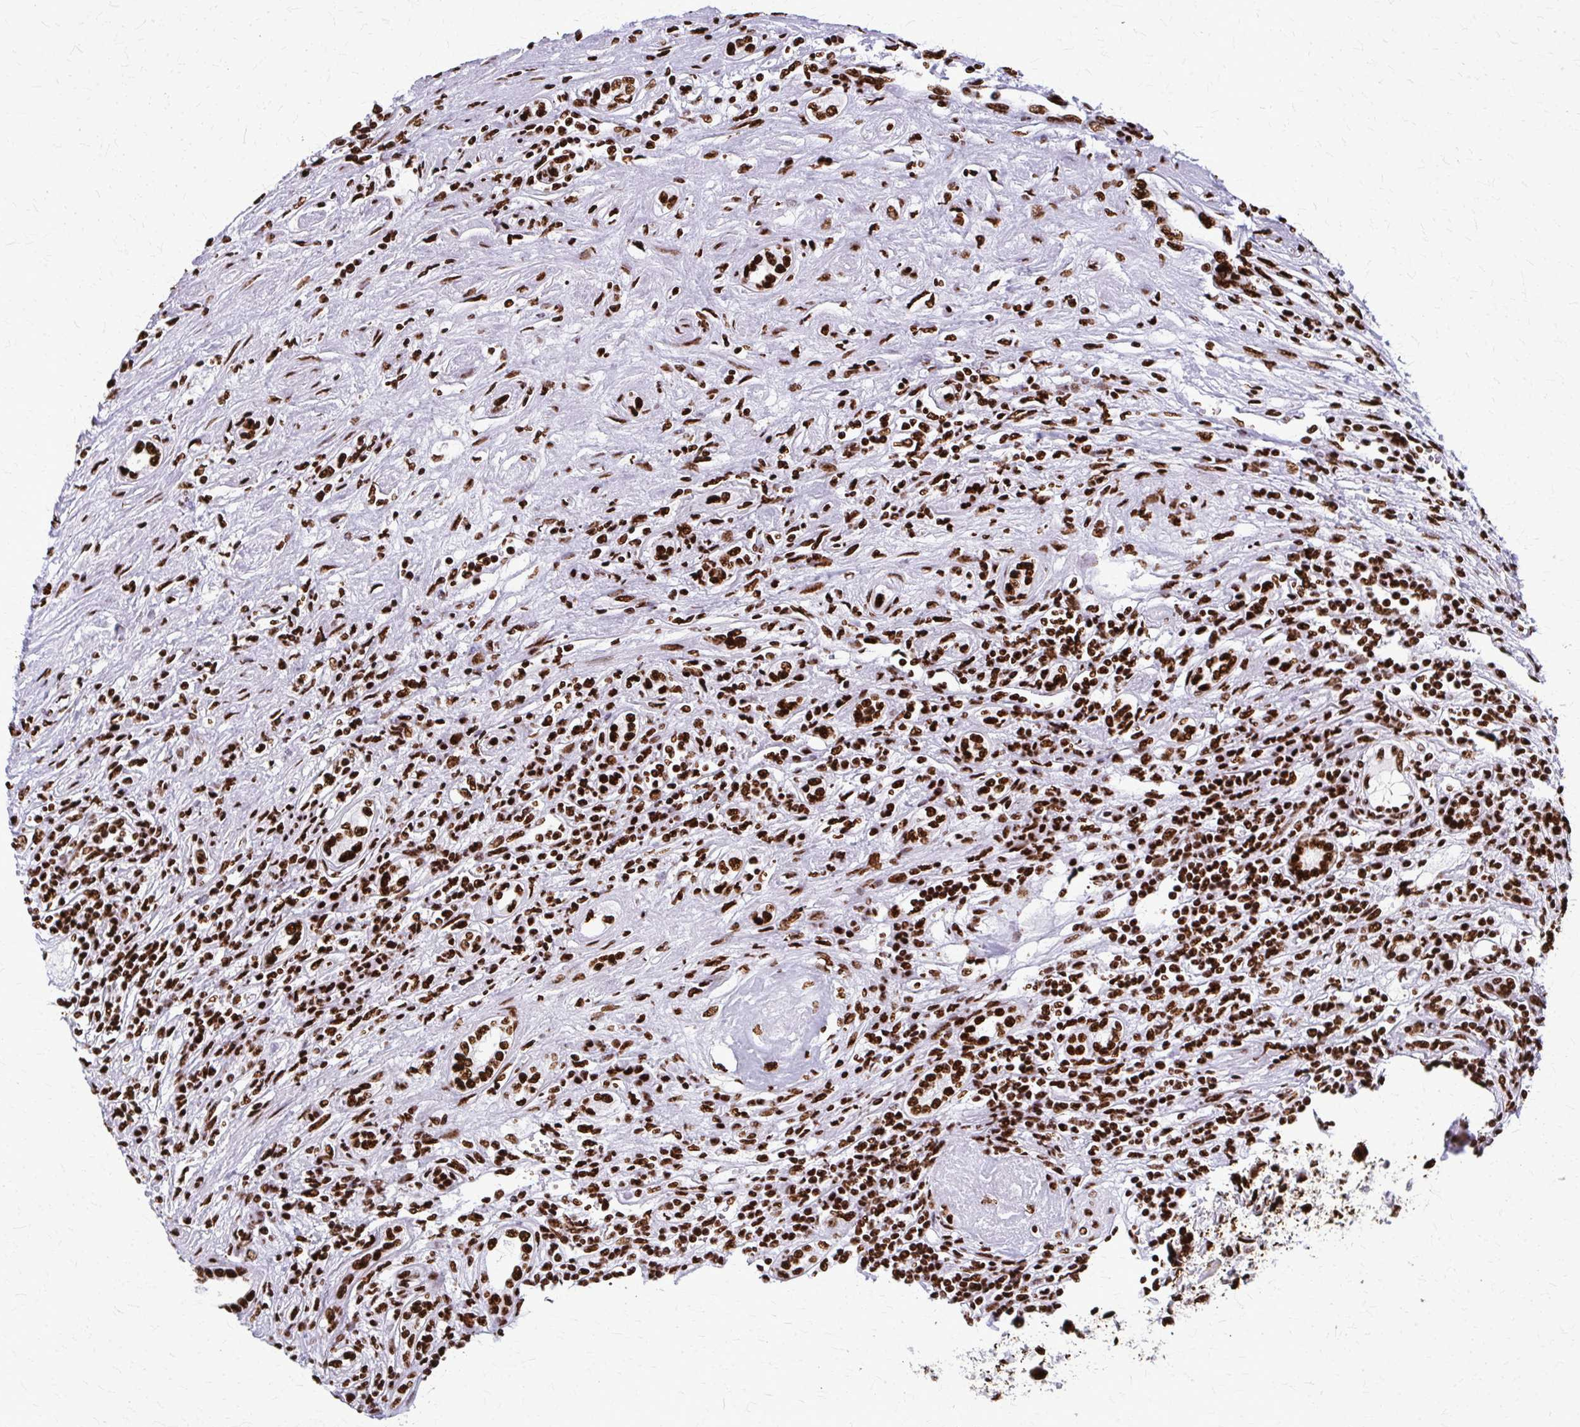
{"staining": {"intensity": "strong", "quantity": ">75%", "location": "nuclear"}, "tissue": "renal cancer", "cell_type": "Tumor cells", "image_type": "cancer", "snomed": [{"axis": "morphology", "description": "Adenocarcinoma, NOS"}, {"axis": "topography", "description": "Kidney"}], "caption": "Tumor cells display strong nuclear positivity in approximately >75% of cells in renal cancer (adenocarcinoma).", "gene": "SFPQ", "patient": {"sex": "female", "age": 67}}